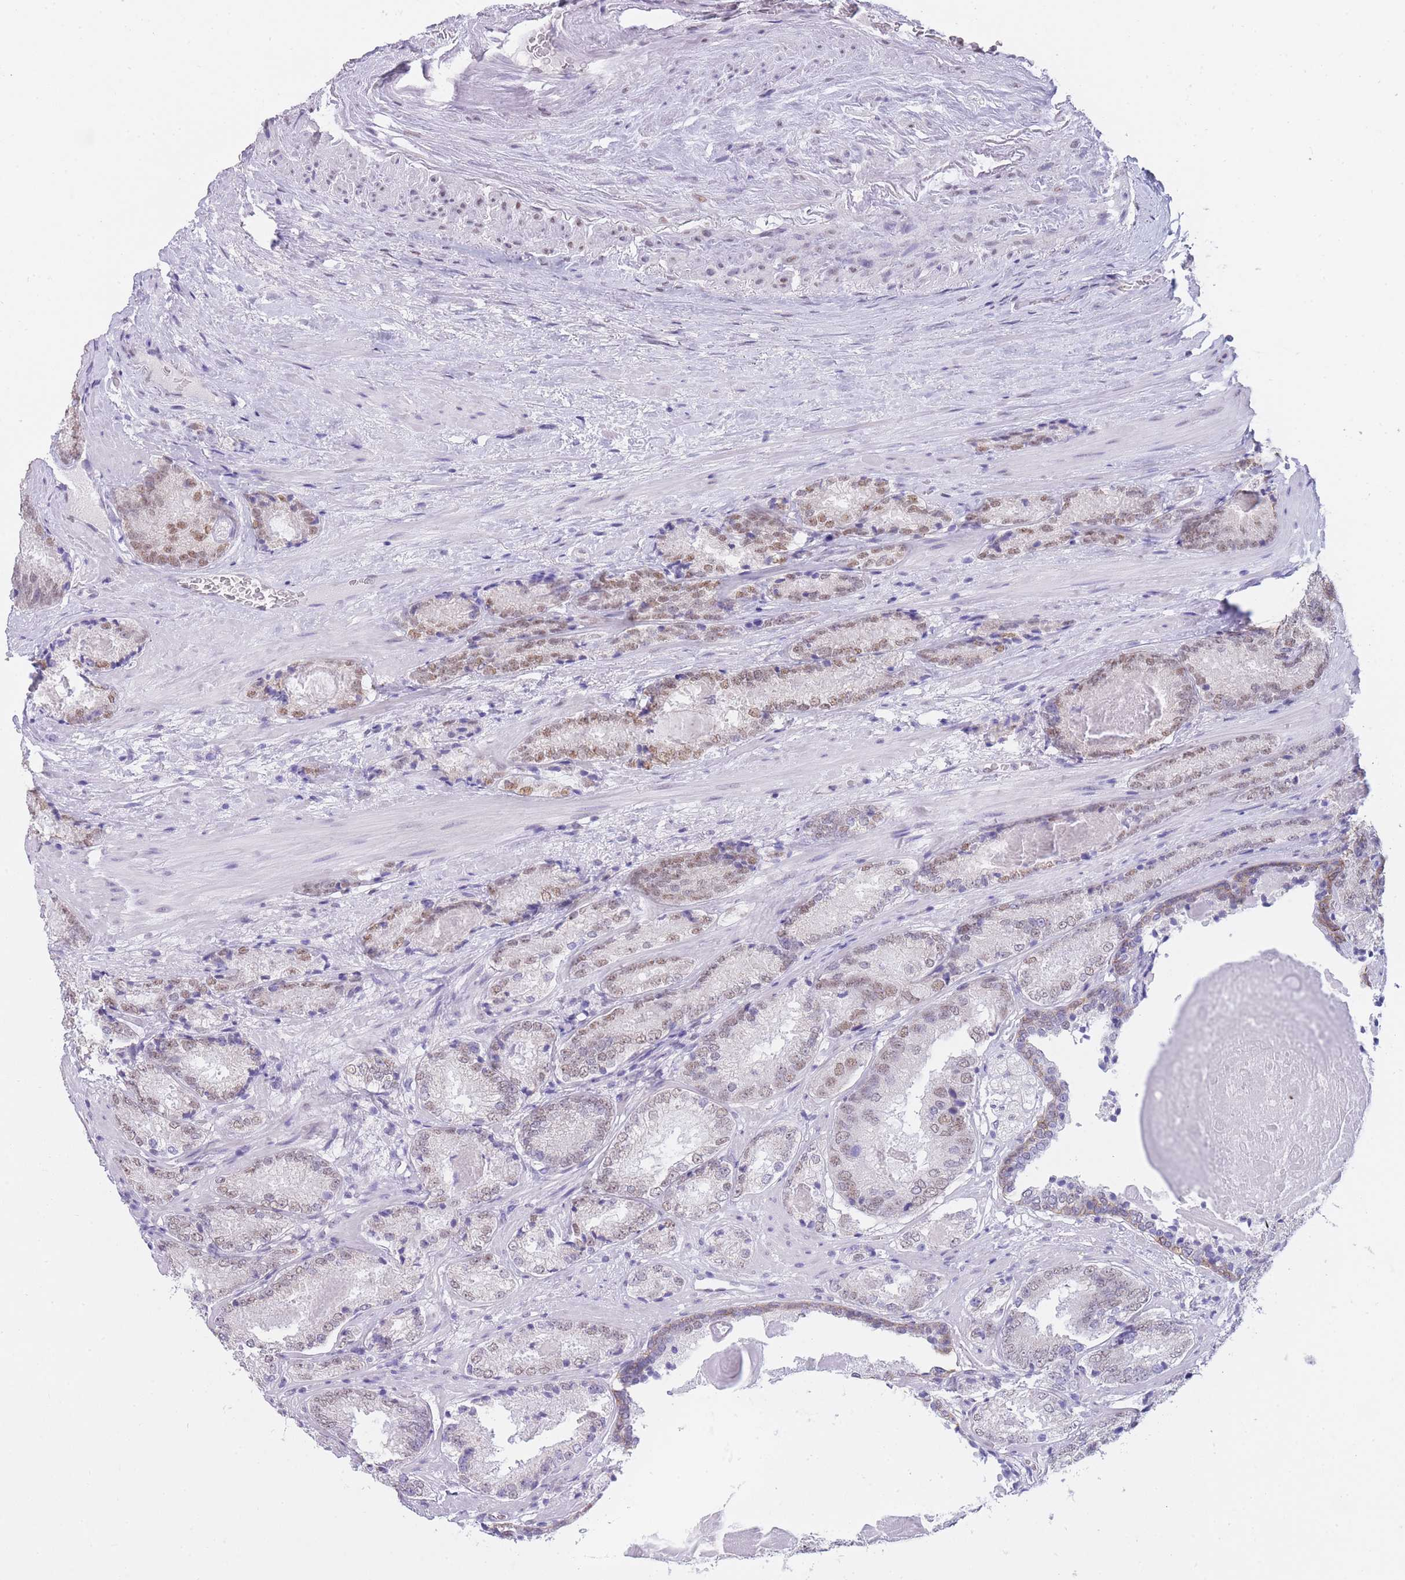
{"staining": {"intensity": "moderate", "quantity": "25%-75%", "location": "nuclear"}, "tissue": "prostate cancer", "cell_type": "Tumor cells", "image_type": "cancer", "snomed": [{"axis": "morphology", "description": "Adenocarcinoma, High grade"}, {"axis": "topography", "description": "Prostate"}], "caption": "A high-resolution image shows immunohistochemistry staining of prostate cancer, which displays moderate nuclear expression in about 25%-75% of tumor cells.", "gene": "FRAT2", "patient": {"sex": "male", "age": 63}}